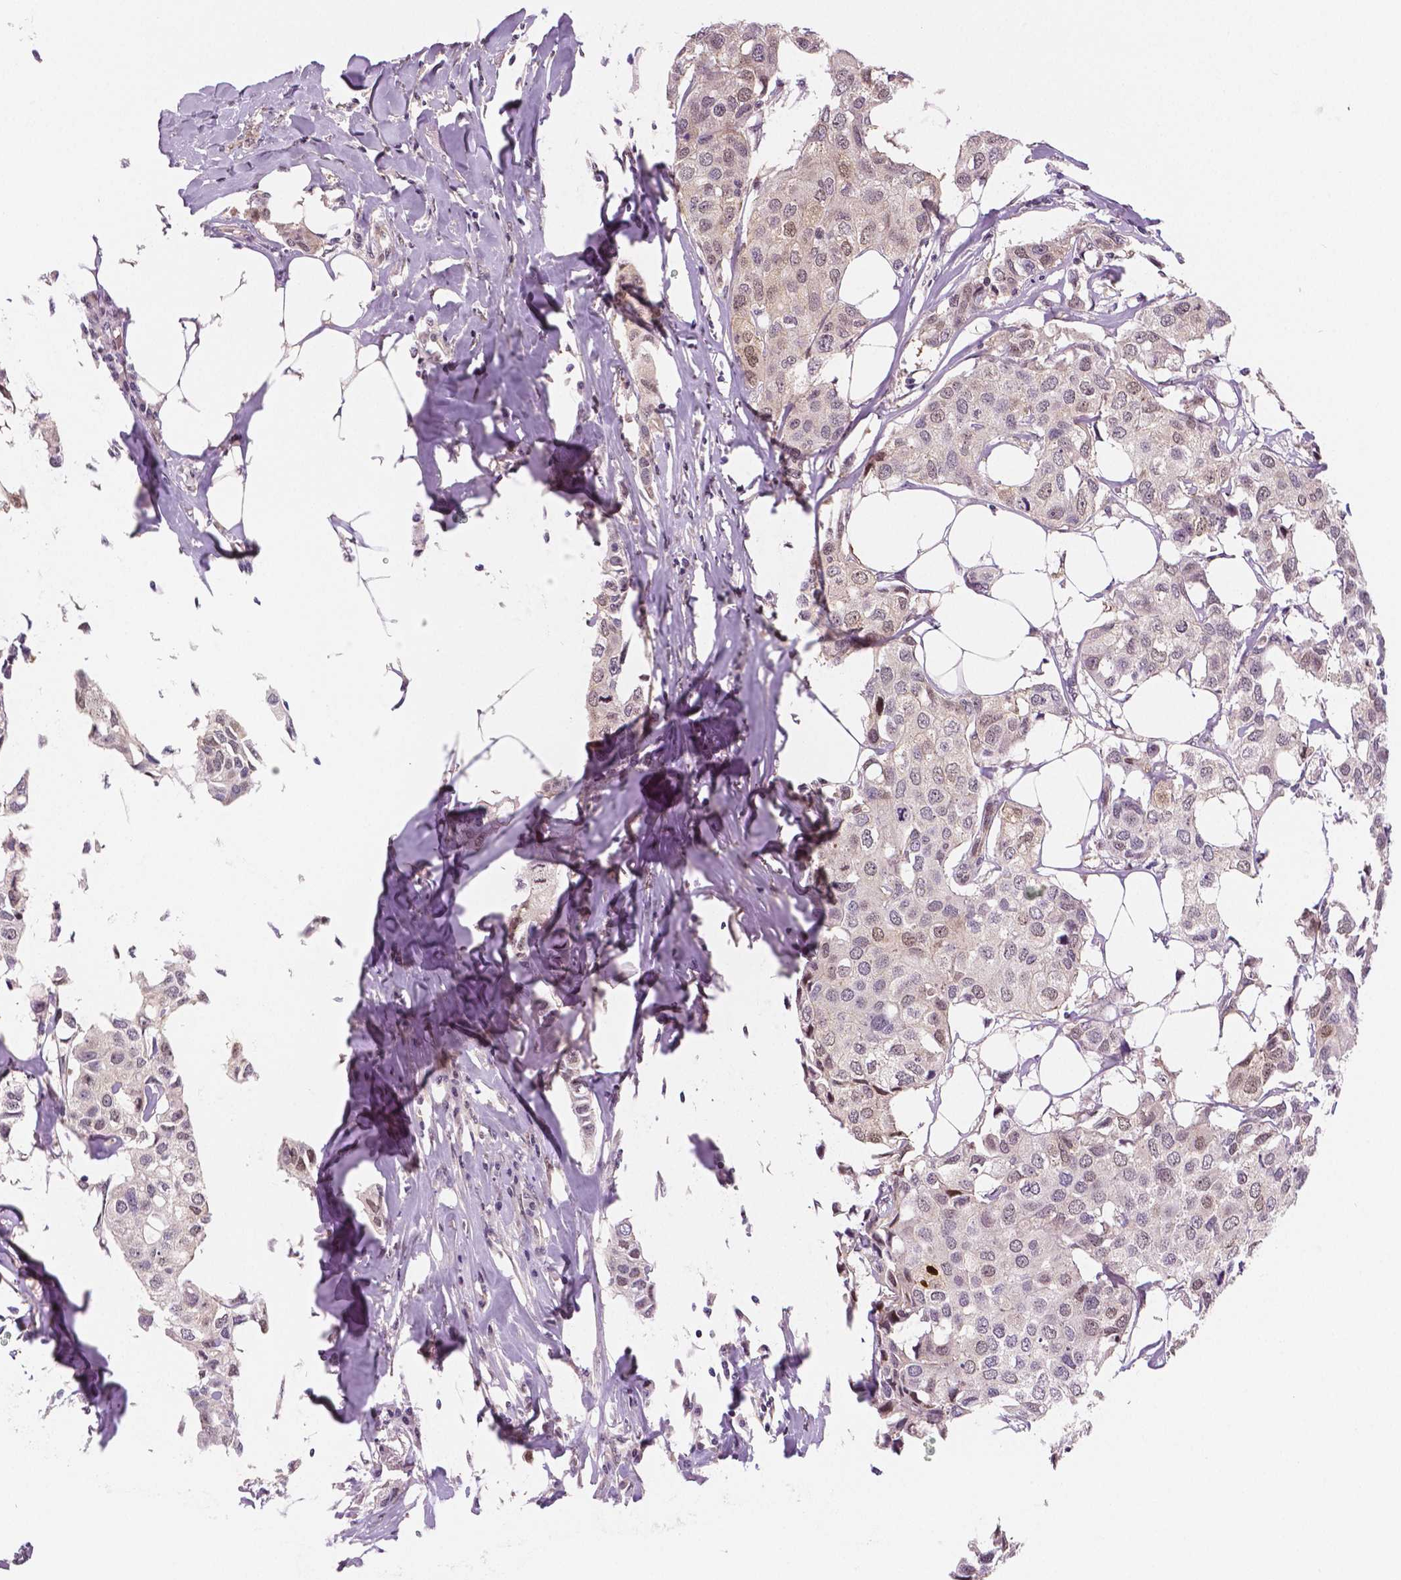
{"staining": {"intensity": "weak", "quantity": "25%-75%", "location": "cytoplasmic/membranous,nuclear"}, "tissue": "breast cancer", "cell_type": "Tumor cells", "image_type": "cancer", "snomed": [{"axis": "morphology", "description": "Duct carcinoma"}, {"axis": "topography", "description": "Breast"}], "caption": "A low amount of weak cytoplasmic/membranous and nuclear staining is seen in approximately 25%-75% of tumor cells in breast invasive ductal carcinoma tissue.", "gene": "STAT3", "patient": {"sex": "female", "age": 80}}